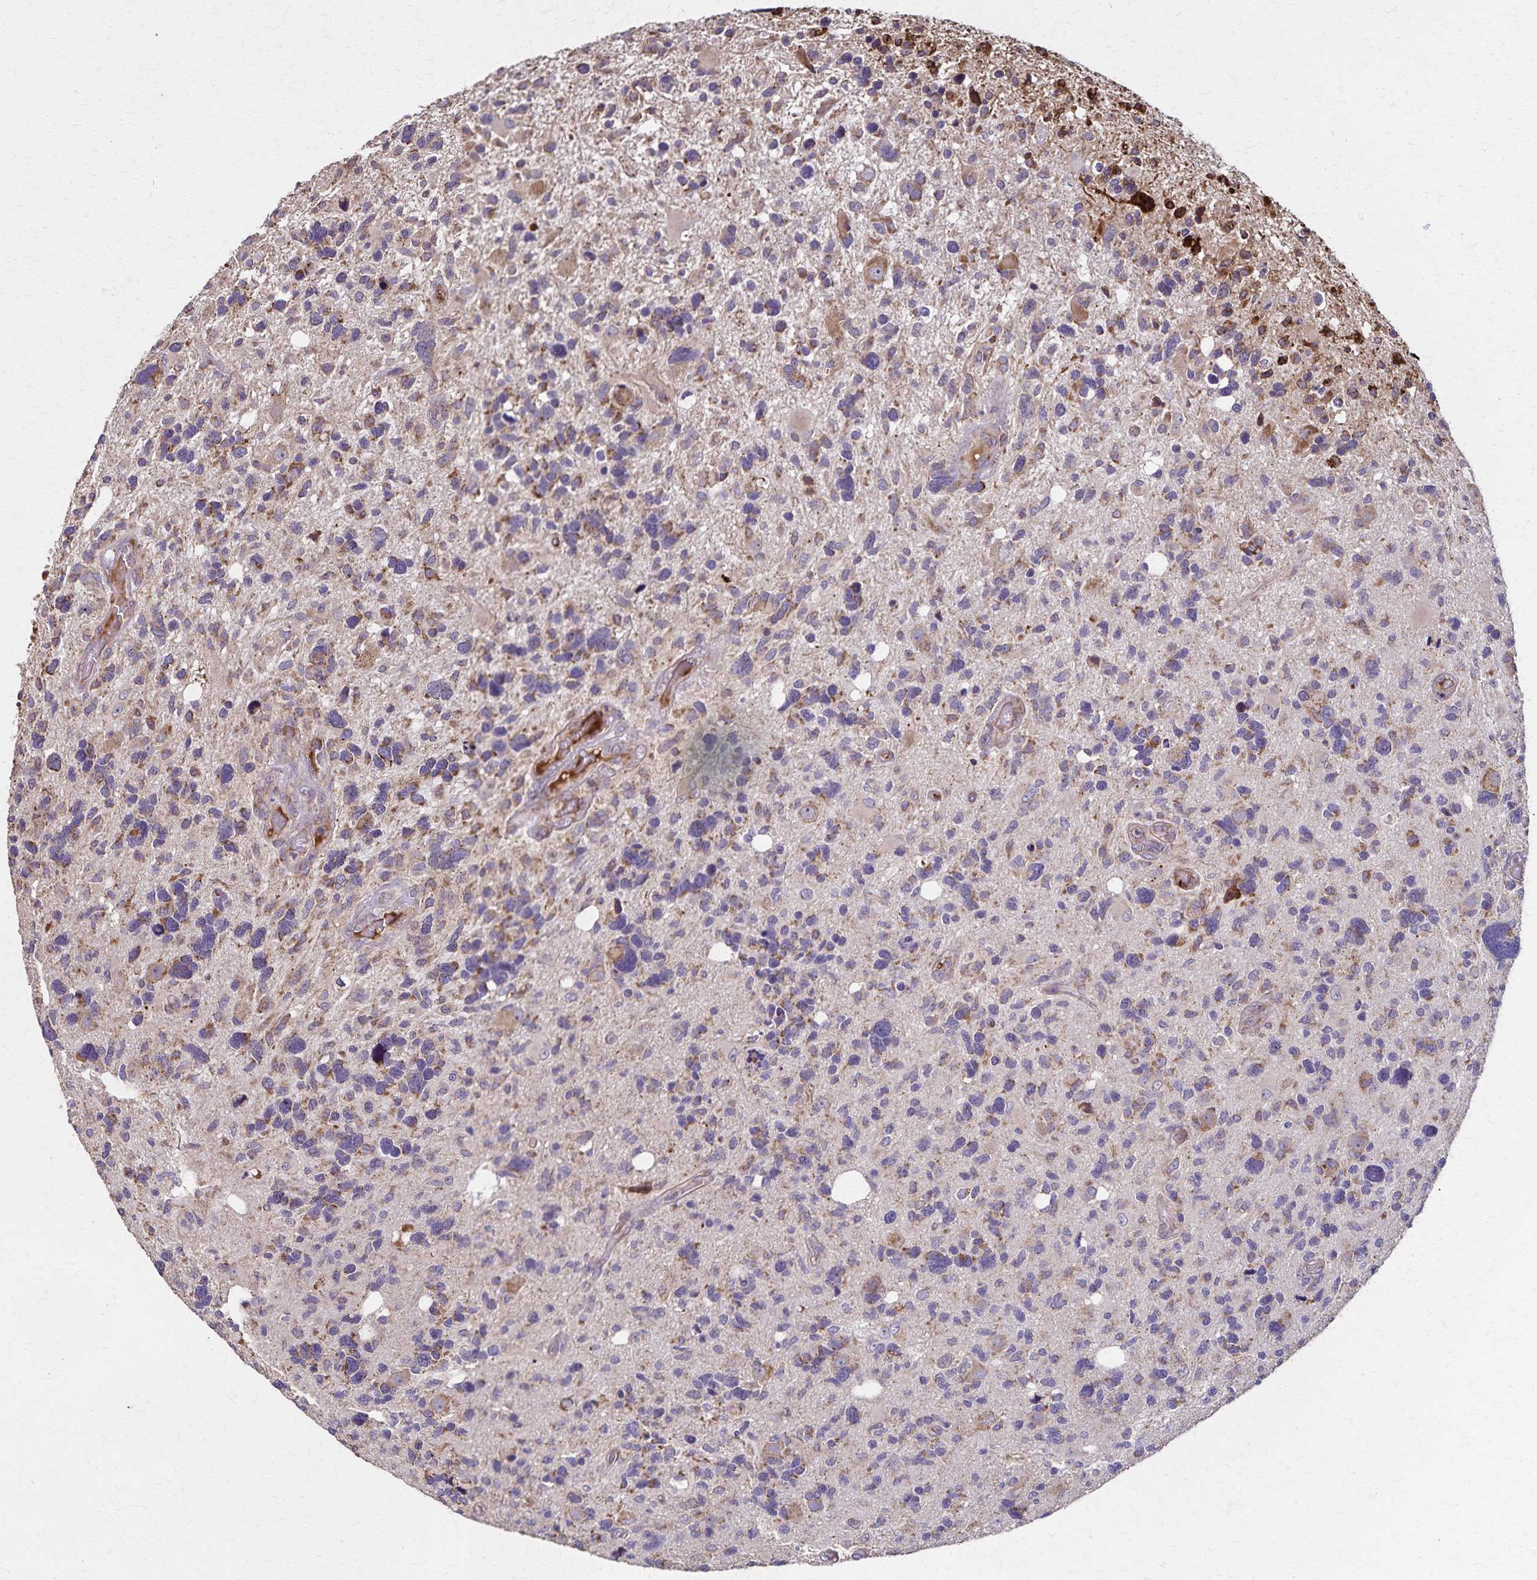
{"staining": {"intensity": "moderate", "quantity": "<25%", "location": "cytoplasmic/membranous"}, "tissue": "glioma", "cell_type": "Tumor cells", "image_type": "cancer", "snomed": [{"axis": "morphology", "description": "Glioma, malignant, High grade"}, {"axis": "topography", "description": "Brain"}], "caption": "This image displays malignant glioma (high-grade) stained with immunohistochemistry to label a protein in brown. The cytoplasmic/membranous of tumor cells show moderate positivity for the protein. Nuclei are counter-stained blue.", "gene": "RNF10", "patient": {"sex": "male", "age": 49}}